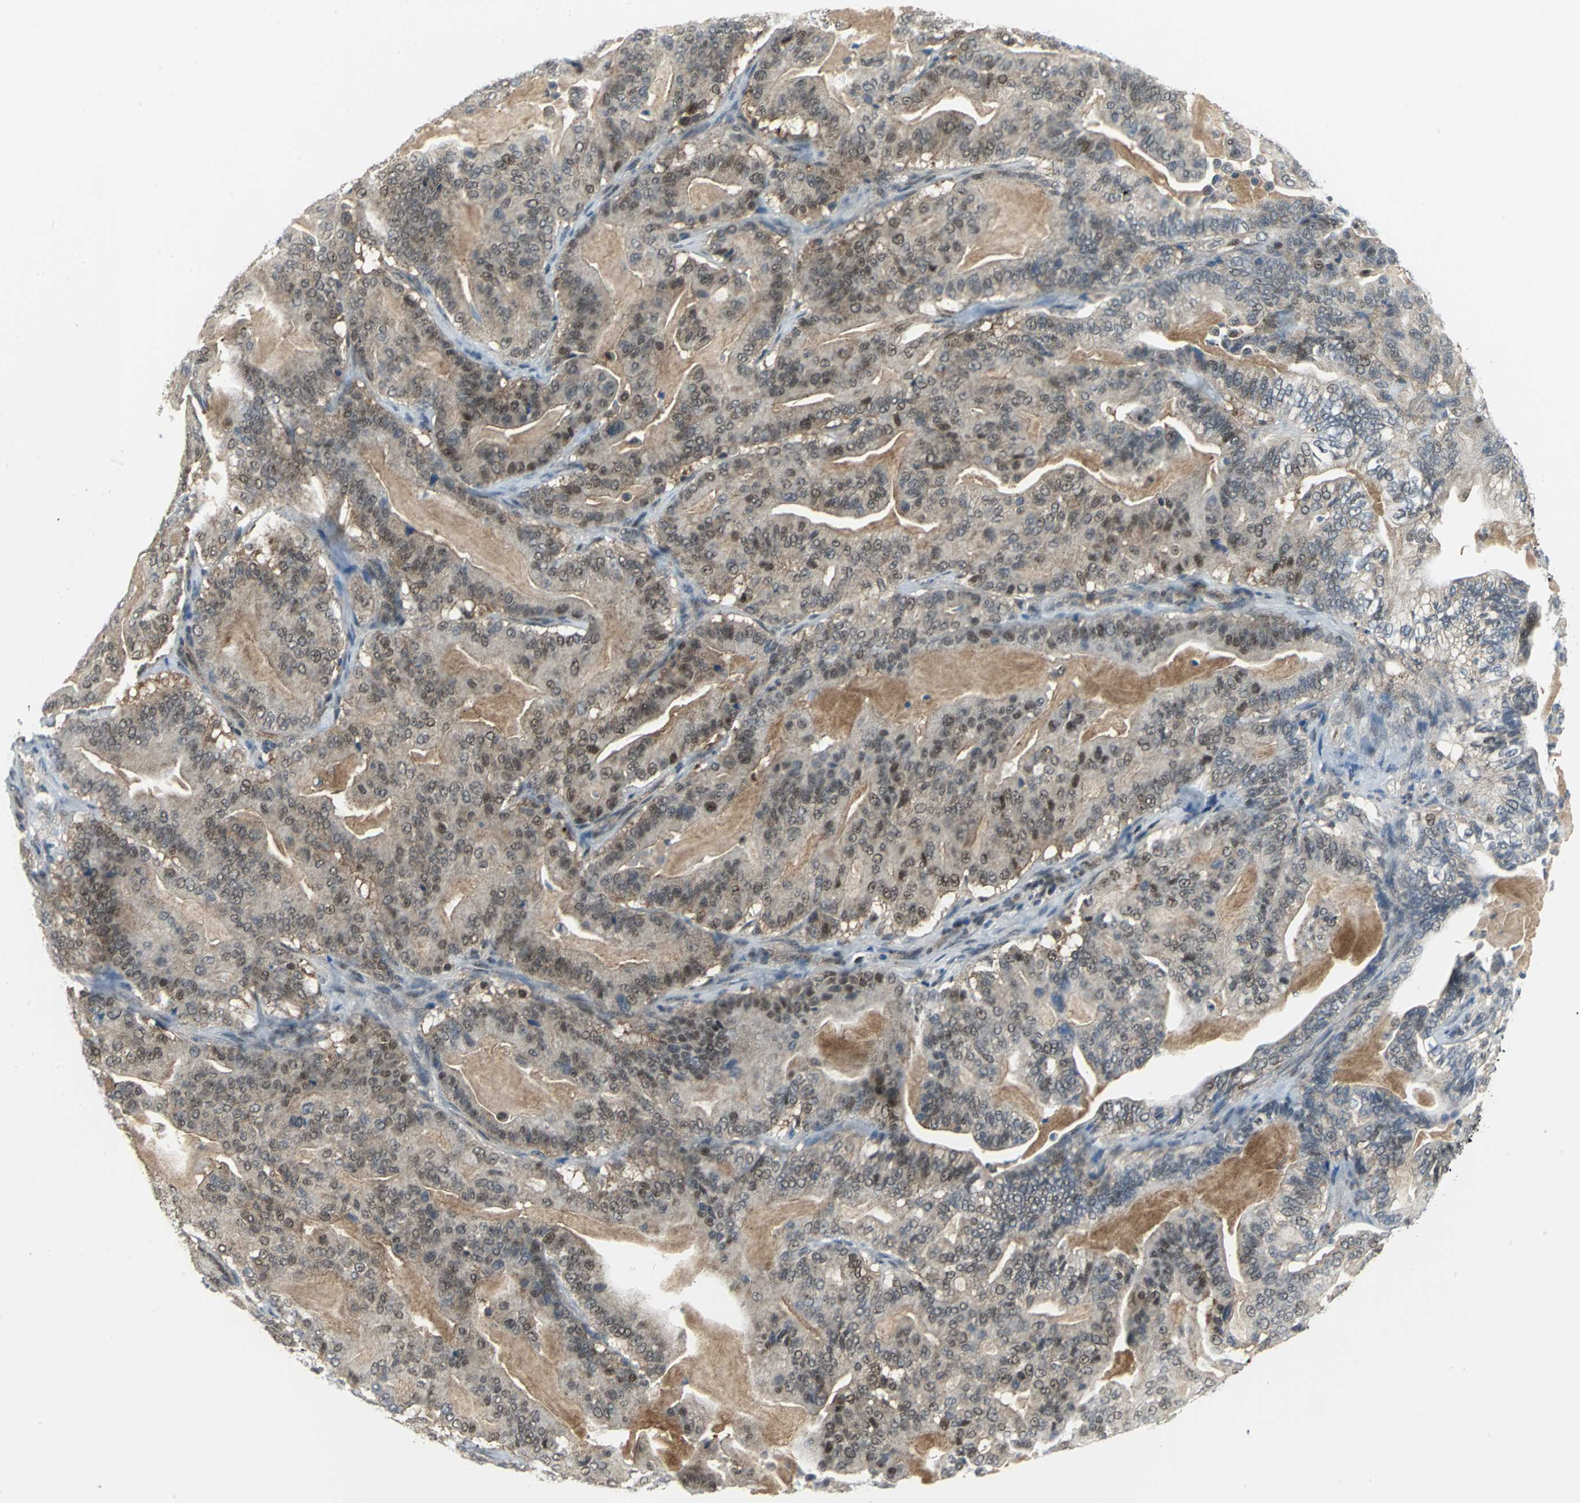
{"staining": {"intensity": "moderate", "quantity": "25%-75%", "location": "nuclear"}, "tissue": "pancreatic cancer", "cell_type": "Tumor cells", "image_type": "cancer", "snomed": [{"axis": "morphology", "description": "Adenocarcinoma, NOS"}, {"axis": "topography", "description": "Pancreas"}], "caption": "Immunohistochemistry (IHC) of human pancreatic cancer (adenocarcinoma) demonstrates medium levels of moderate nuclear expression in approximately 25%-75% of tumor cells. The staining is performed using DAB brown chromogen to label protein expression. The nuclei are counter-stained blue using hematoxylin.", "gene": "PSMA4", "patient": {"sex": "male", "age": 63}}